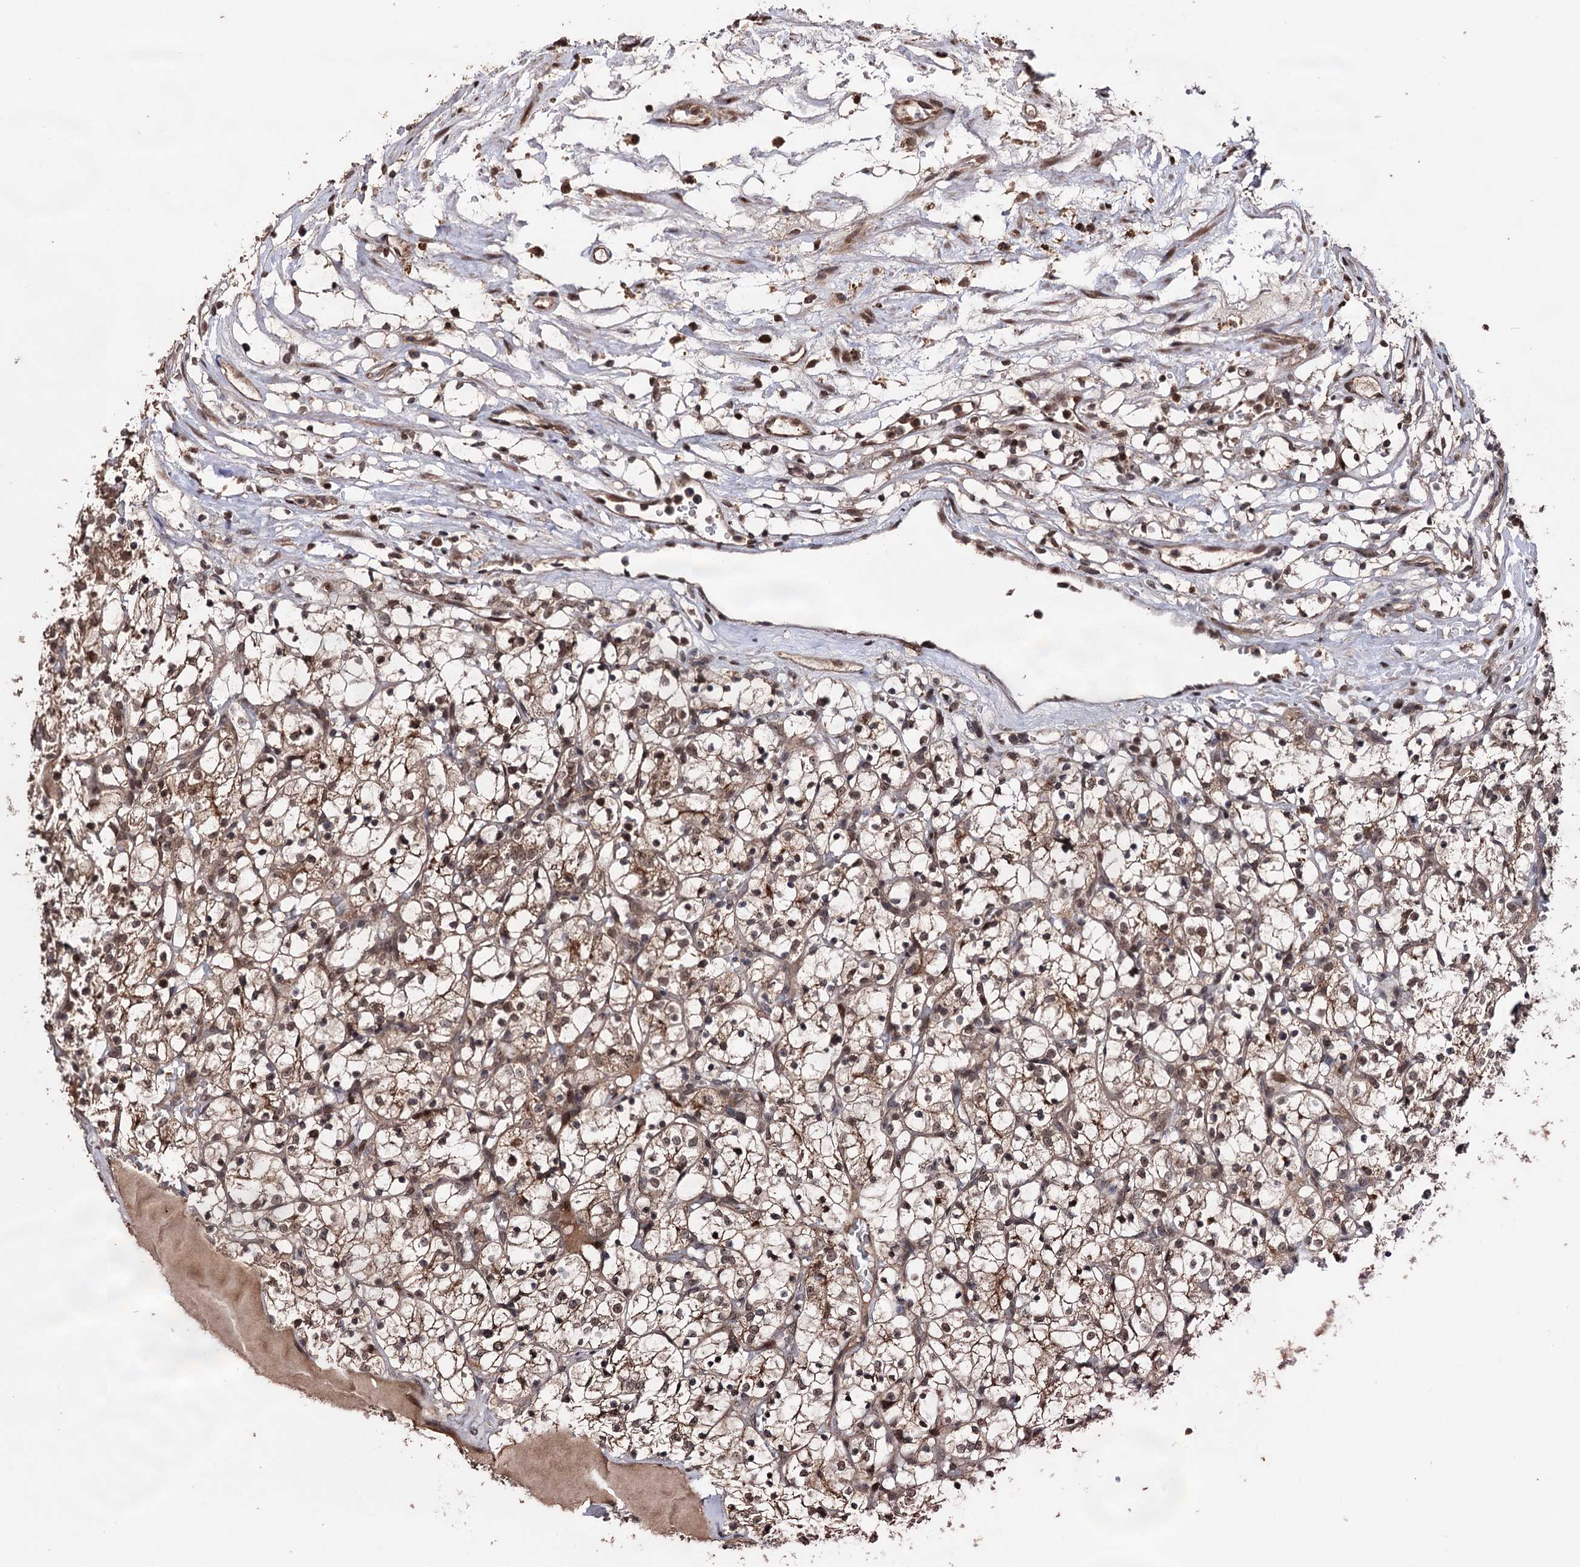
{"staining": {"intensity": "moderate", "quantity": ">75%", "location": "cytoplasmic/membranous,nuclear"}, "tissue": "renal cancer", "cell_type": "Tumor cells", "image_type": "cancer", "snomed": [{"axis": "morphology", "description": "Adenocarcinoma, NOS"}, {"axis": "topography", "description": "Kidney"}], "caption": "There is medium levels of moderate cytoplasmic/membranous and nuclear positivity in tumor cells of renal cancer, as demonstrated by immunohistochemical staining (brown color).", "gene": "KLF5", "patient": {"sex": "female", "age": 69}}